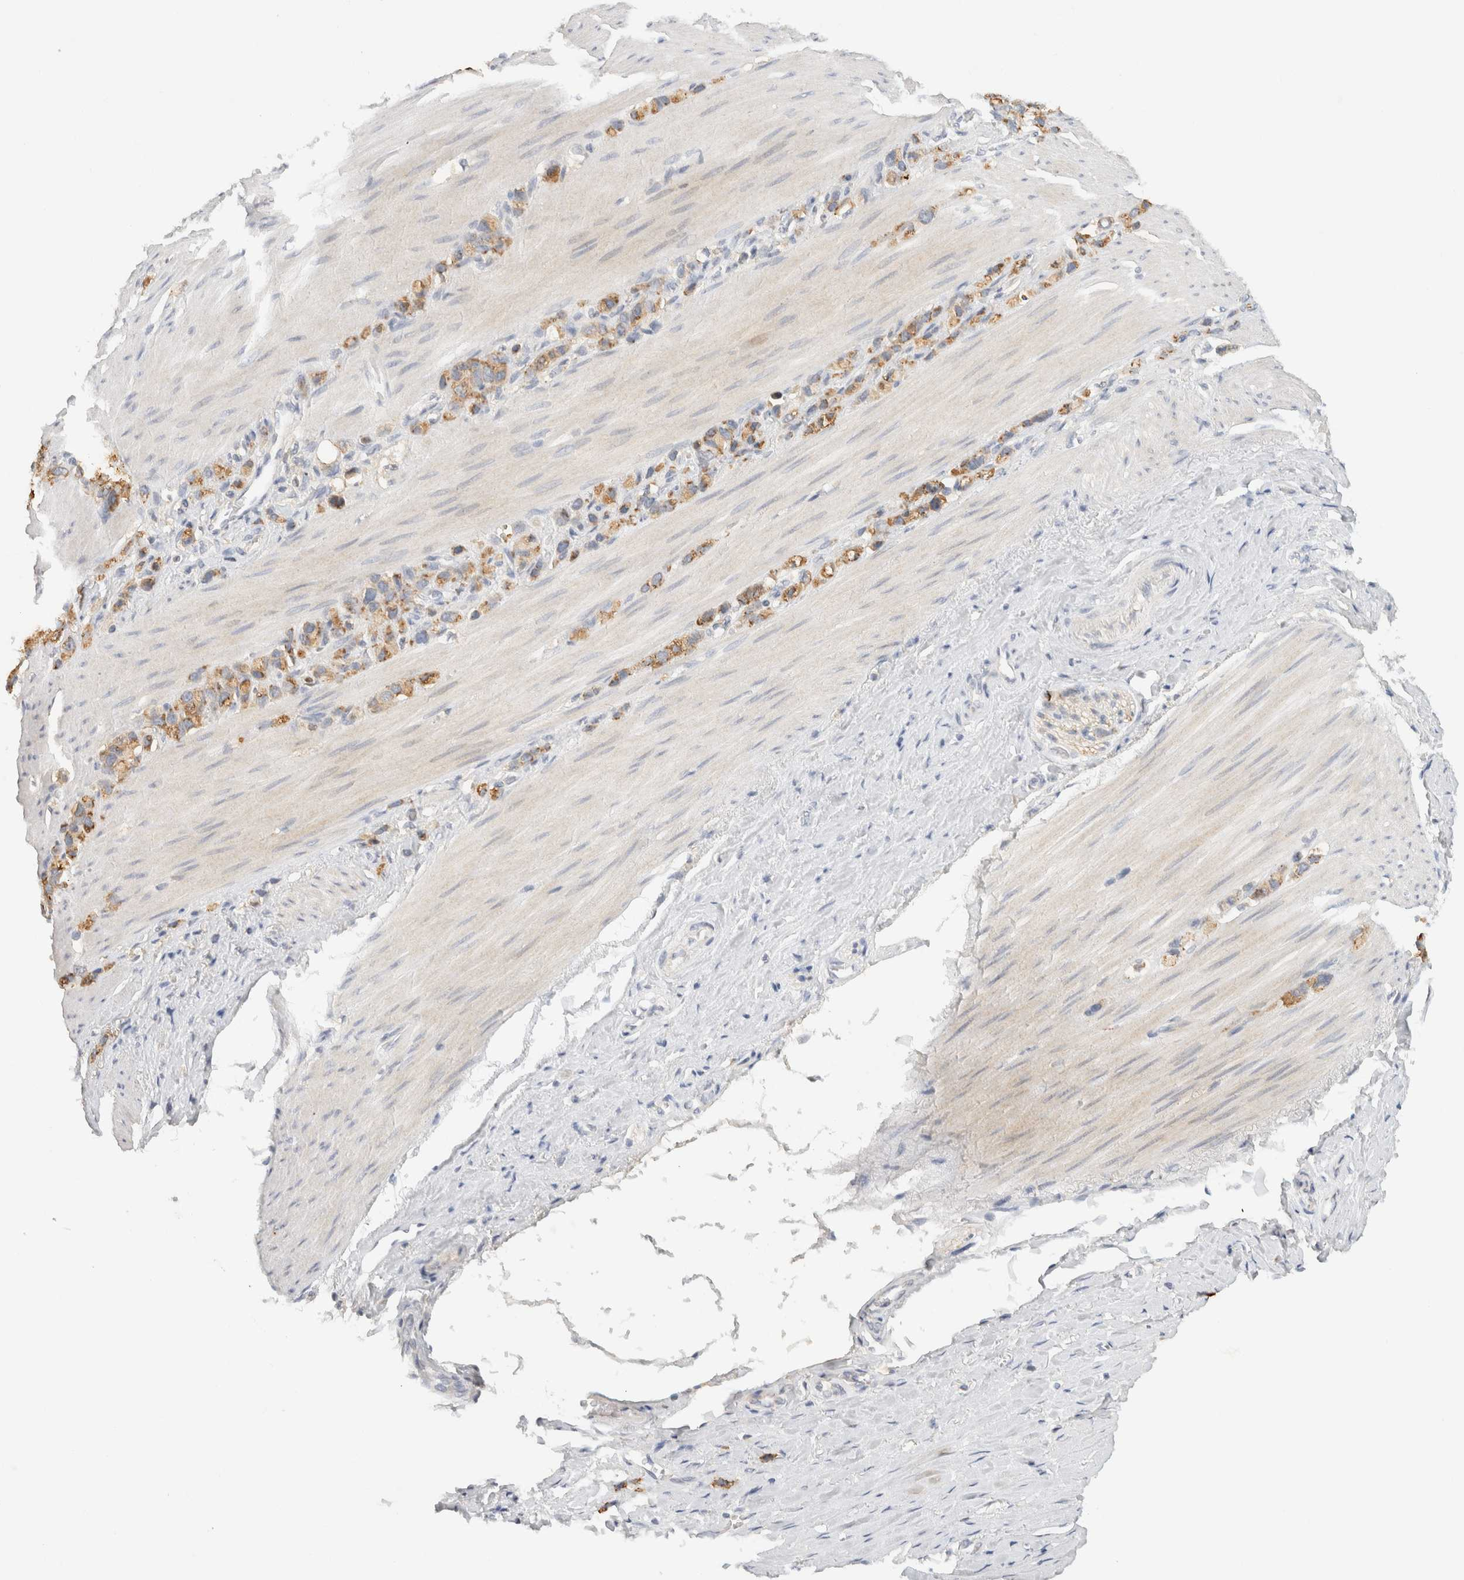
{"staining": {"intensity": "moderate", "quantity": ">75%", "location": "cytoplasmic/membranous"}, "tissue": "stomach cancer", "cell_type": "Tumor cells", "image_type": "cancer", "snomed": [{"axis": "morphology", "description": "Normal tissue, NOS"}, {"axis": "morphology", "description": "Adenocarcinoma, NOS"}, {"axis": "morphology", "description": "Adenocarcinoma, High grade"}, {"axis": "topography", "description": "Stomach, upper"}, {"axis": "topography", "description": "Stomach"}], "caption": "Moderate cytoplasmic/membranous protein expression is appreciated in approximately >75% of tumor cells in high-grade adenocarcinoma (stomach). (DAB IHC, brown staining for protein, blue staining for nuclei).", "gene": "CHRM4", "patient": {"sex": "female", "age": 65}}